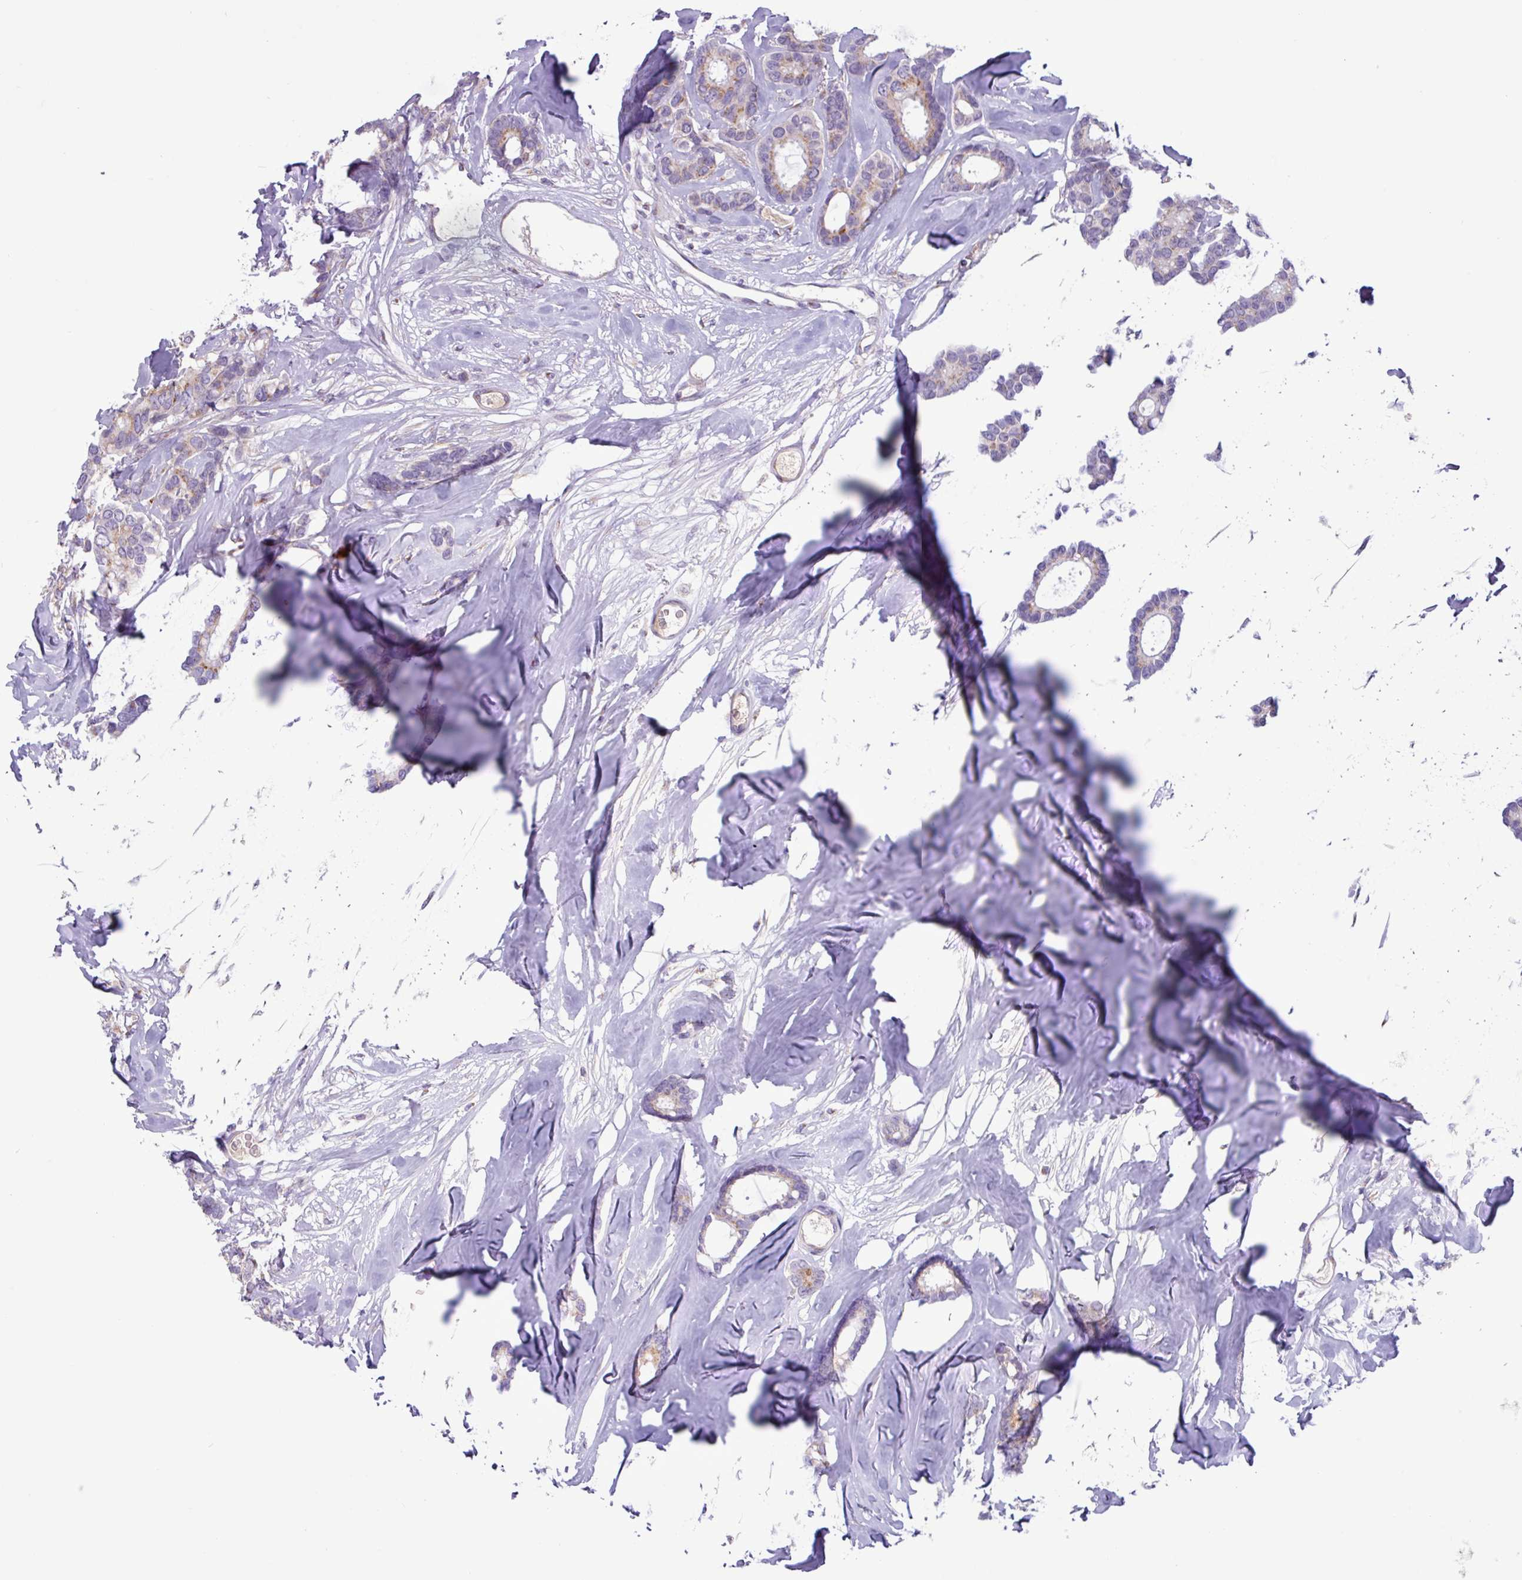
{"staining": {"intensity": "moderate", "quantity": "25%-75%", "location": "cytoplasmic/membranous"}, "tissue": "breast cancer", "cell_type": "Tumor cells", "image_type": "cancer", "snomed": [{"axis": "morphology", "description": "Duct carcinoma"}, {"axis": "topography", "description": "Breast"}], "caption": "Breast cancer (infiltrating ductal carcinoma) tissue shows moderate cytoplasmic/membranous expression in approximately 25%-75% of tumor cells", "gene": "STIMATE", "patient": {"sex": "female", "age": 87}}